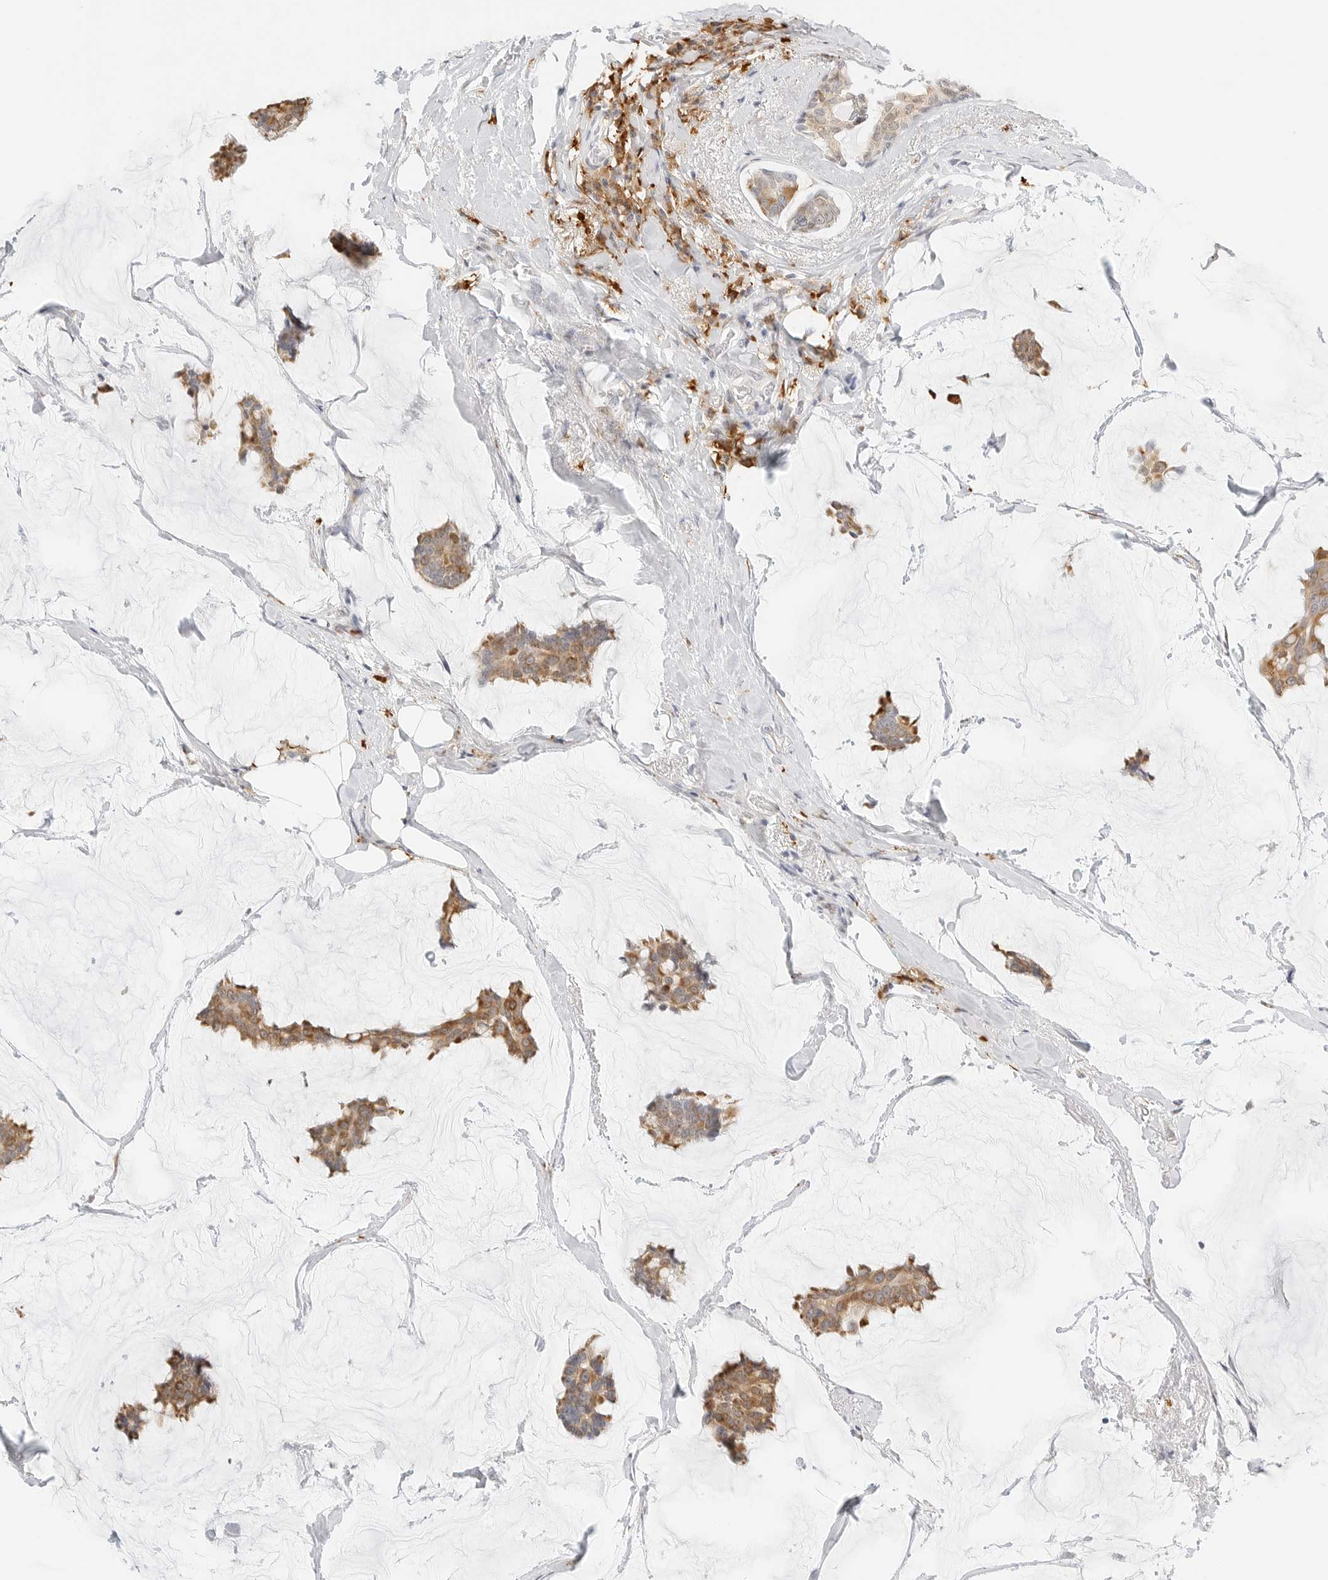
{"staining": {"intensity": "moderate", "quantity": ">75%", "location": "cytoplasmic/membranous"}, "tissue": "breast cancer", "cell_type": "Tumor cells", "image_type": "cancer", "snomed": [{"axis": "morphology", "description": "Duct carcinoma"}, {"axis": "topography", "description": "Breast"}], "caption": "A brown stain shows moderate cytoplasmic/membranous staining of a protein in human breast intraductal carcinoma tumor cells. Using DAB (brown) and hematoxylin (blue) stains, captured at high magnification using brightfield microscopy.", "gene": "THEM4", "patient": {"sex": "female", "age": 93}}